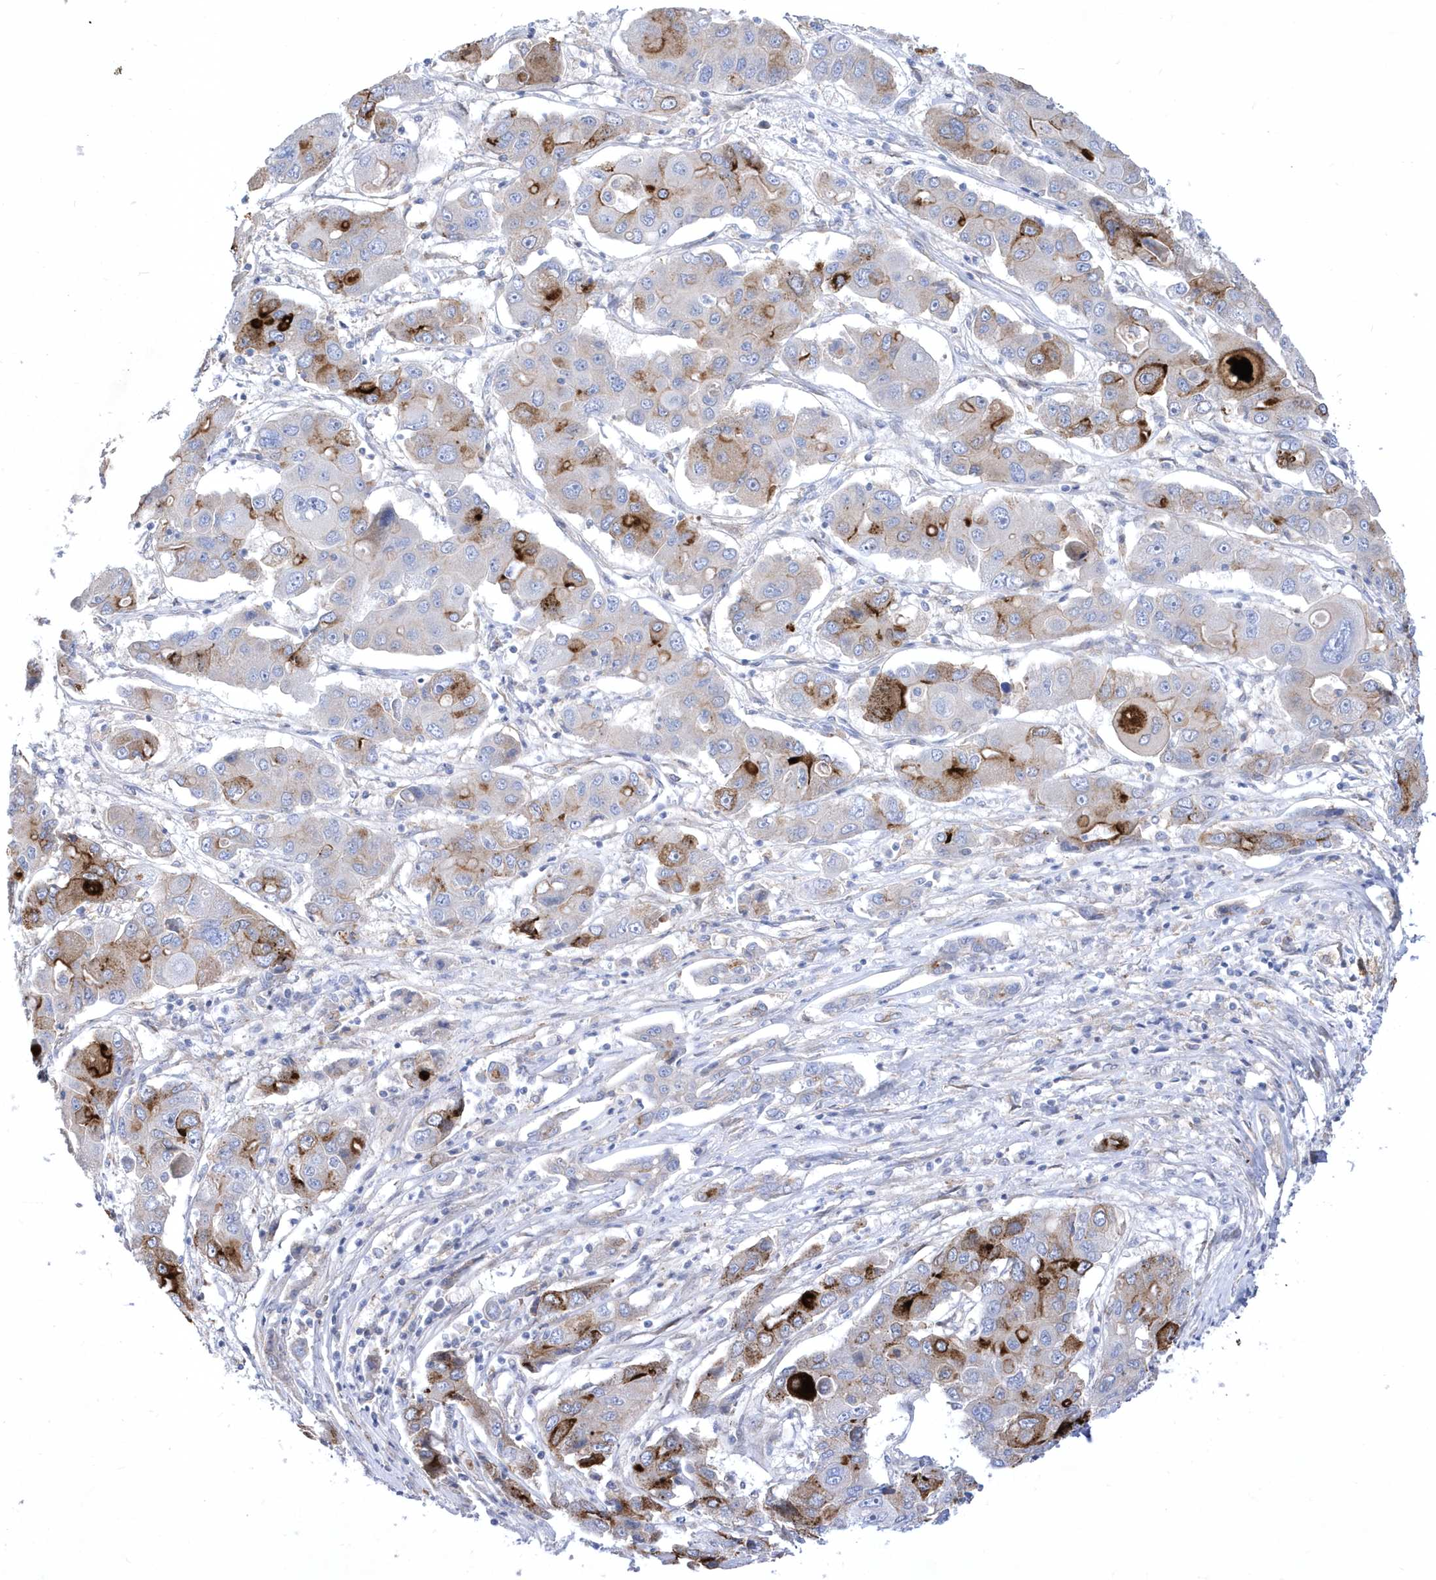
{"staining": {"intensity": "strong", "quantity": "<25%", "location": "cytoplasmic/membranous"}, "tissue": "liver cancer", "cell_type": "Tumor cells", "image_type": "cancer", "snomed": [{"axis": "morphology", "description": "Cholangiocarcinoma"}, {"axis": "topography", "description": "Liver"}], "caption": "This is a micrograph of IHC staining of liver cancer (cholangiocarcinoma), which shows strong positivity in the cytoplasmic/membranous of tumor cells.", "gene": "LONRF2", "patient": {"sex": "male", "age": 67}}